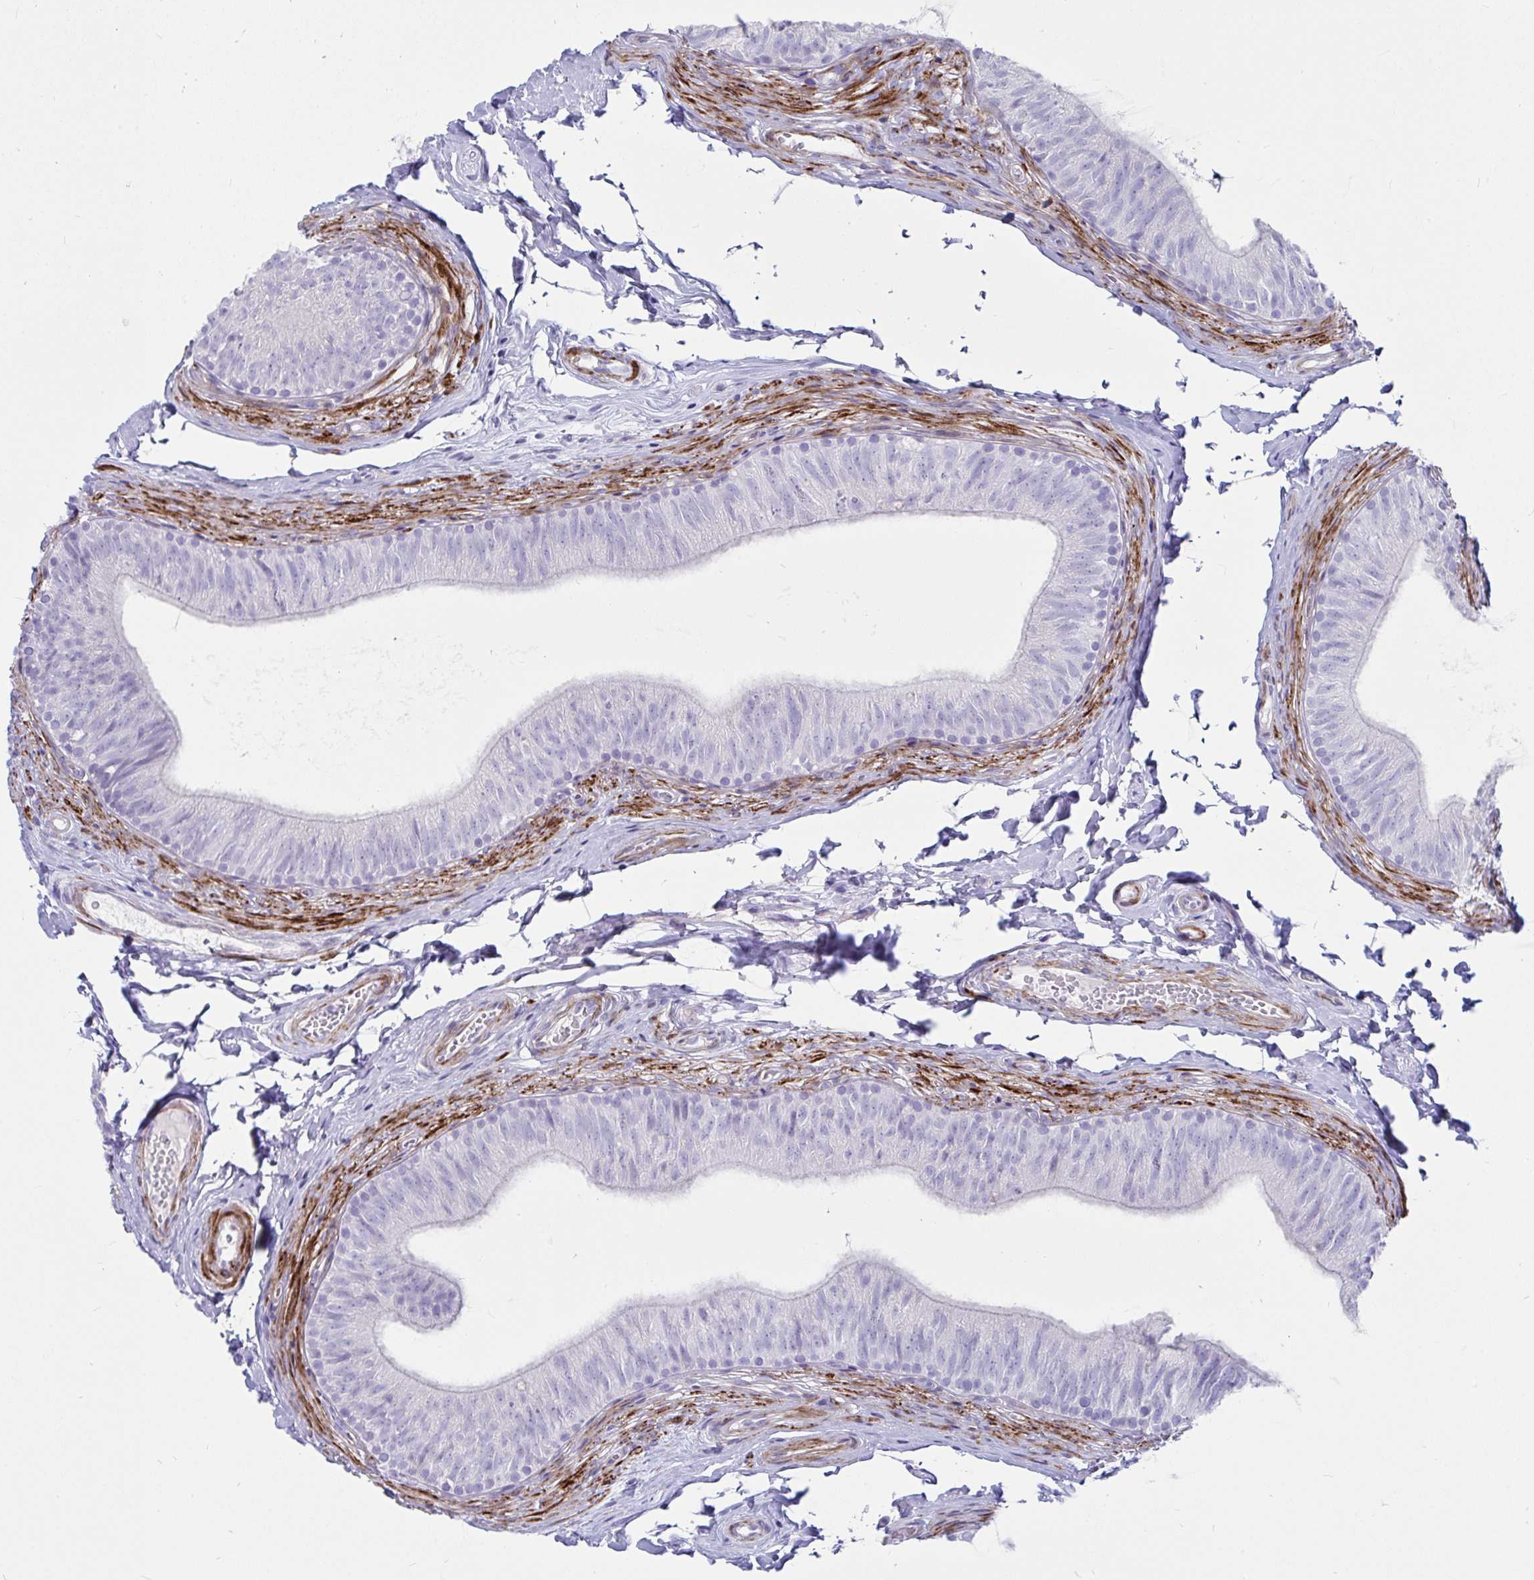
{"staining": {"intensity": "negative", "quantity": "none", "location": "none"}, "tissue": "epididymis", "cell_type": "Glandular cells", "image_type": "normal", "snomed": [{"axis": "morphology", "description": "Normal tissue, NOS"}, {"axis": "topography", "description": "Epididymis, spermatic cord, NOS"}, {"axis": "topography", "description": "Epididymis"}, {"axis": "topography", "description": "Peripheral nerve tissue"}], "caption": "This is an immunohistochemistry (IHC) histopathology image of benign epididymis. There is no expression in glandular cells.", "gene": "GRXCR2", "patient": {"sex": "male", "age": 29}}